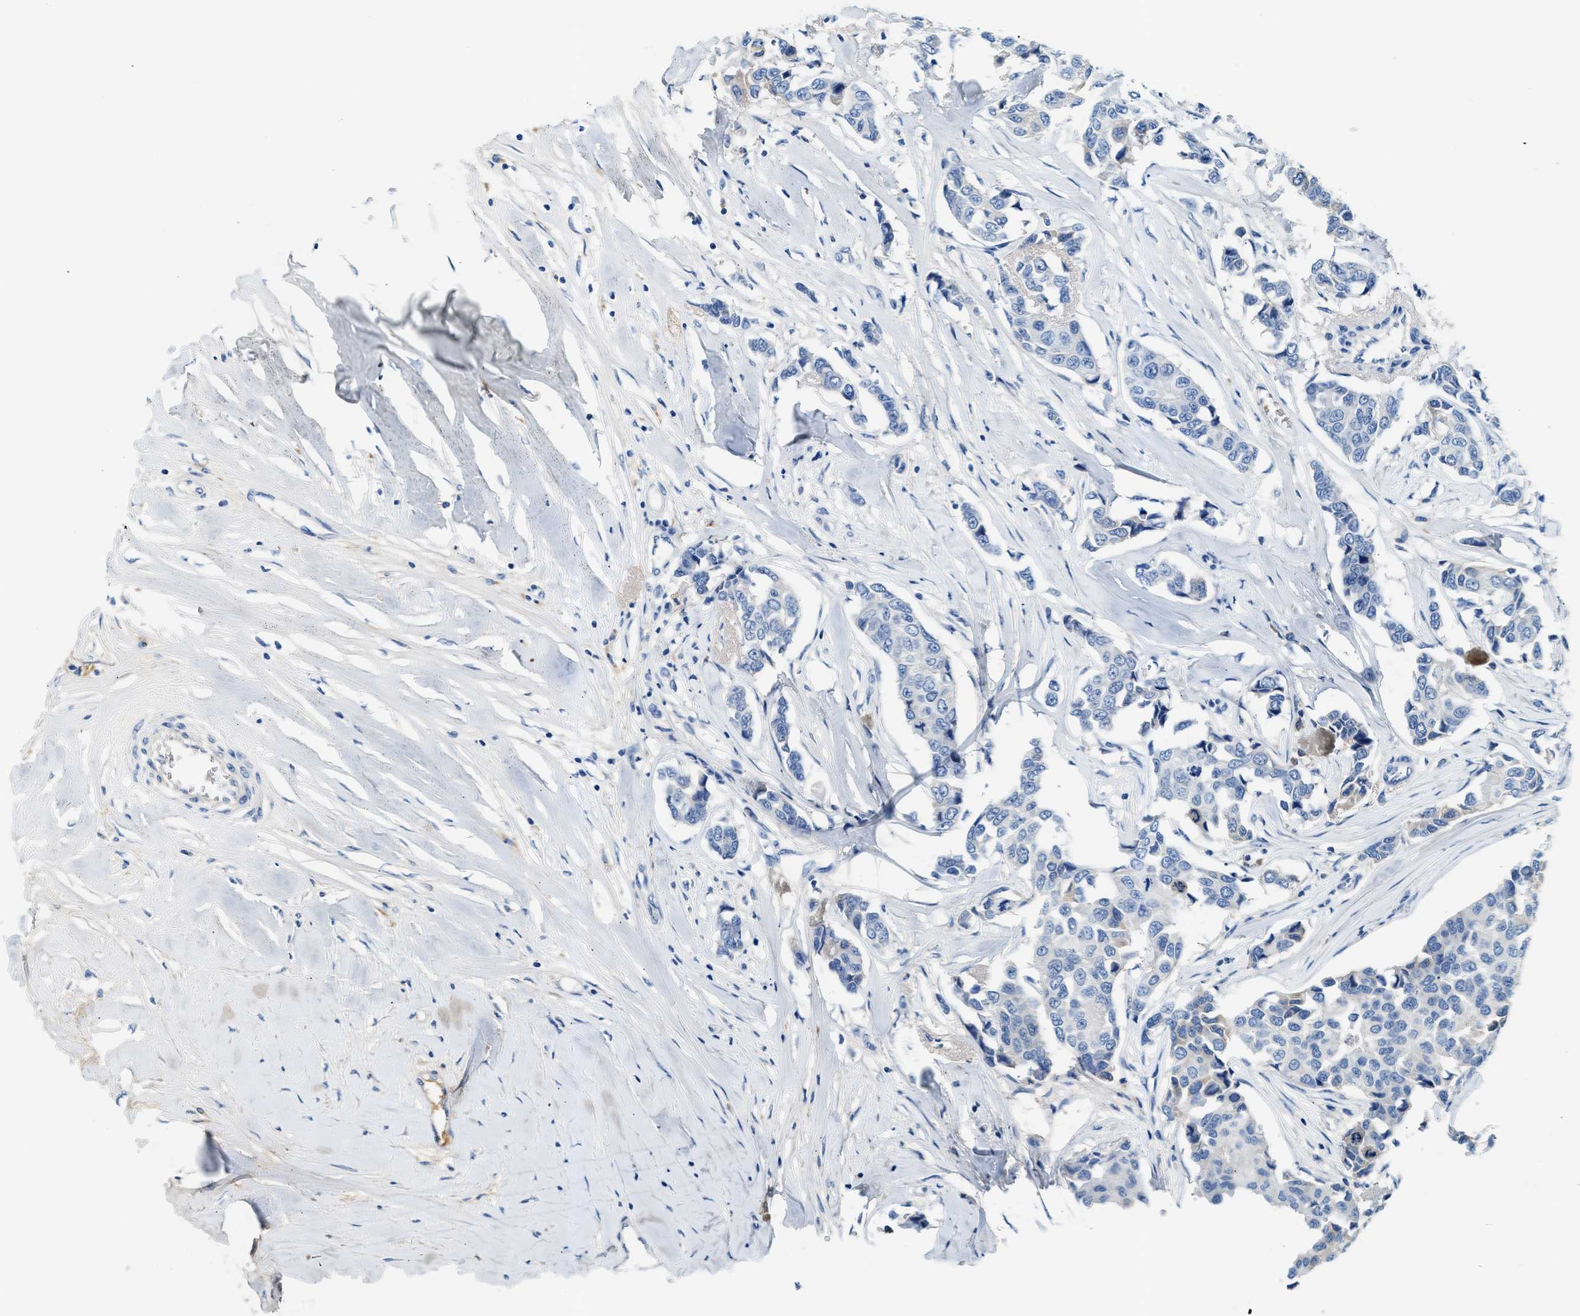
{"staining": {"intensity": "negative", "quantity": "none", "location": "none"}, "tissue": "breast cancer", "cell_type": "Tumor cells", "image_type": "cancer", "snomed": [{"axis": "morphology", "description": "Duct carcinoma"}, {"axis": "topography", "description": "Breast"}], "caption": "DAB (3,3'-diaminobenzidine) immunohistochemical staining of breast cancer displays no significant positivity in tumor cells.", "gene": "RWDD2B", "patient": {"sex": "female", "age": 80}}